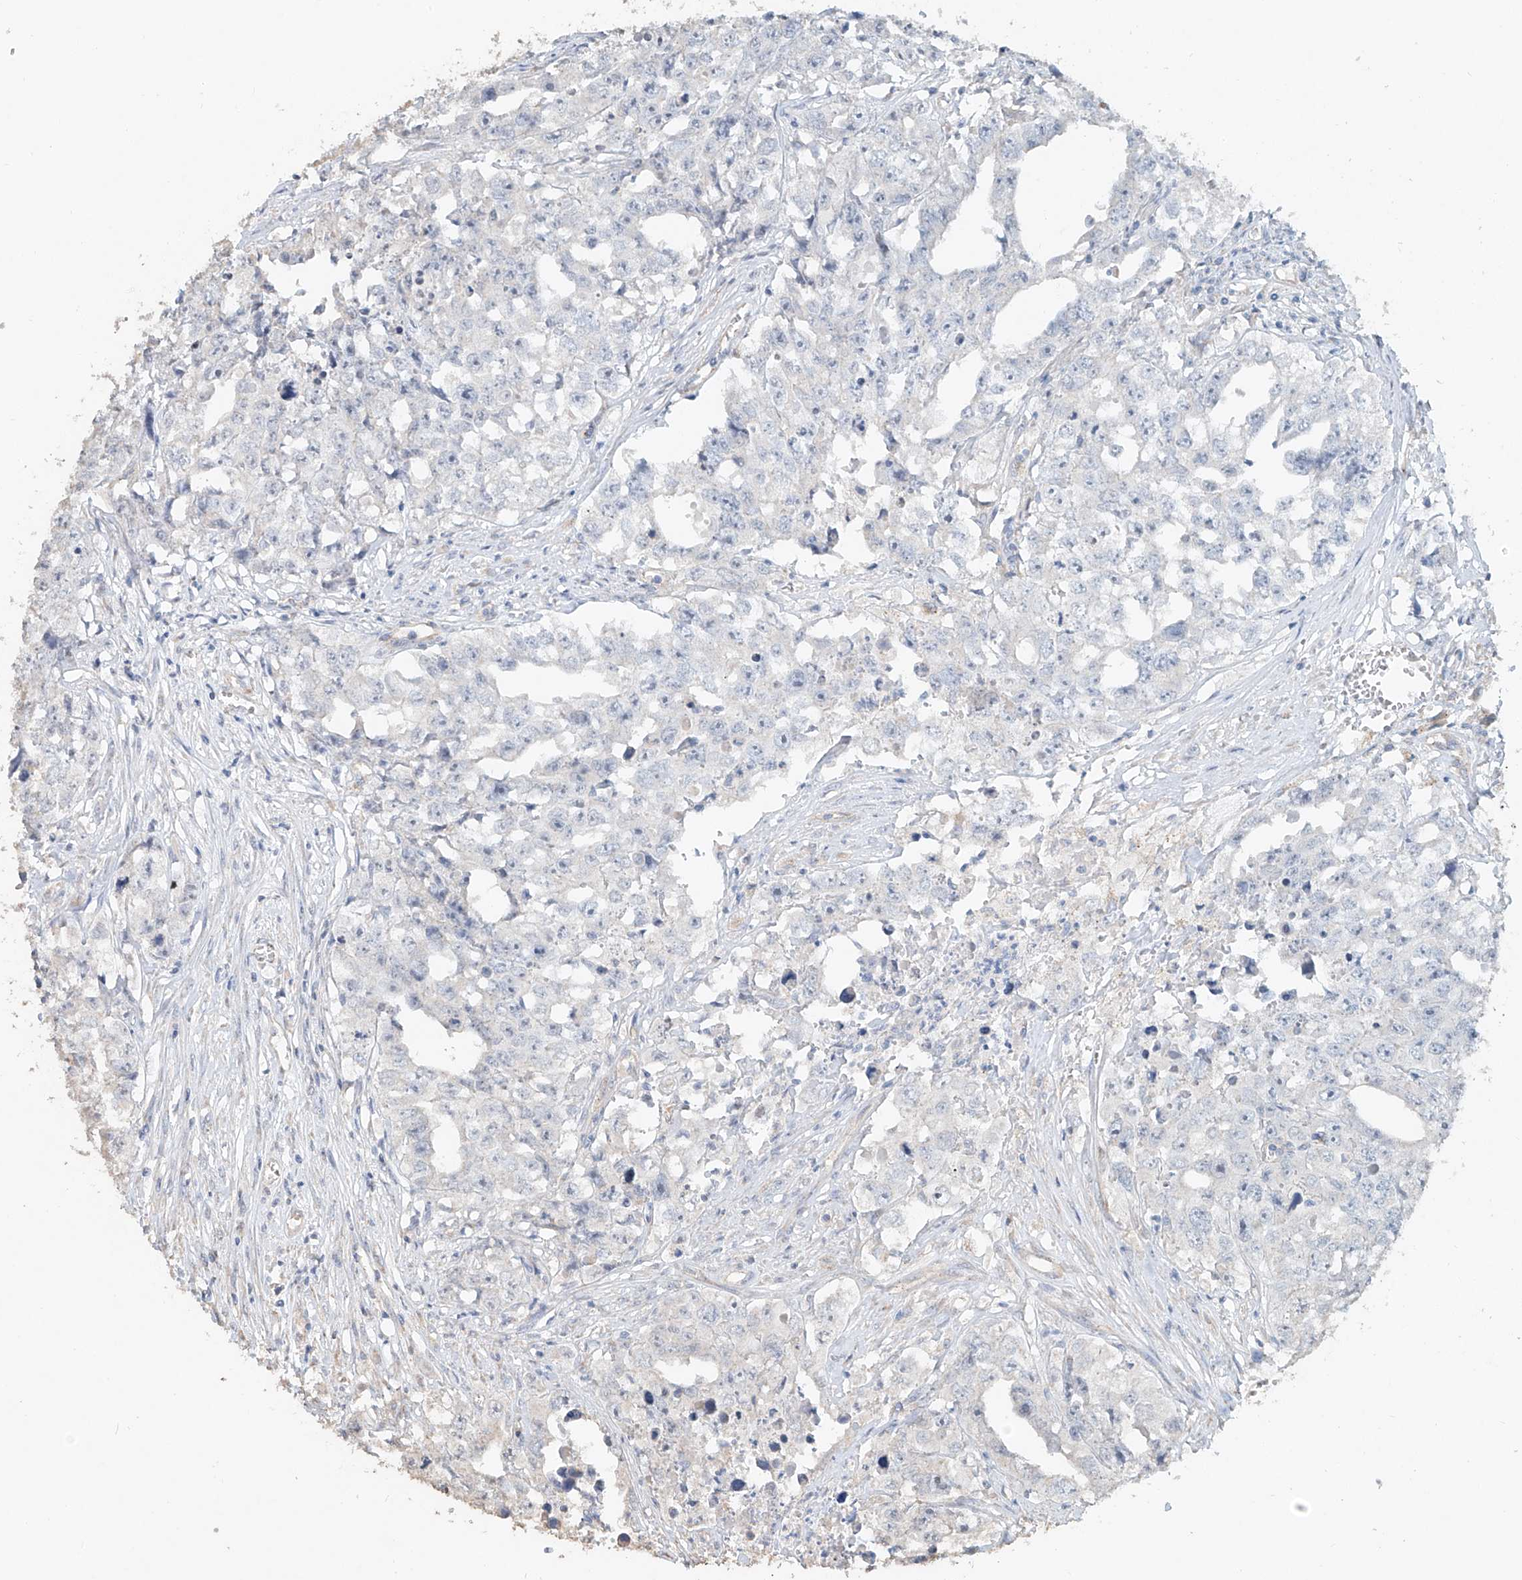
{"staining": {"intensity": "negative", "quantity": "none", "location": "none"}, "tissue": "testis cancer", "cell_type": "Tumor cells", "image_type": "cancer", "snomed": [{"axis": "morphology", "description": "Seminoma, NOS"}, {"axis": "morphology", "description": "Carcinoma, Embryonal, NOS"}, {"axis": "topography", "description": "Testis"}], "caption": "Immunohistochemistry (IHC) photomicrograph of seminoma (testis) stained for a protein (brown), which exhibits no positivity in tumor cells. (DAB immunohistochemistry, high magnification).", "gene": "TRIM47", "patient": {"sex": "male", "age": 43}}